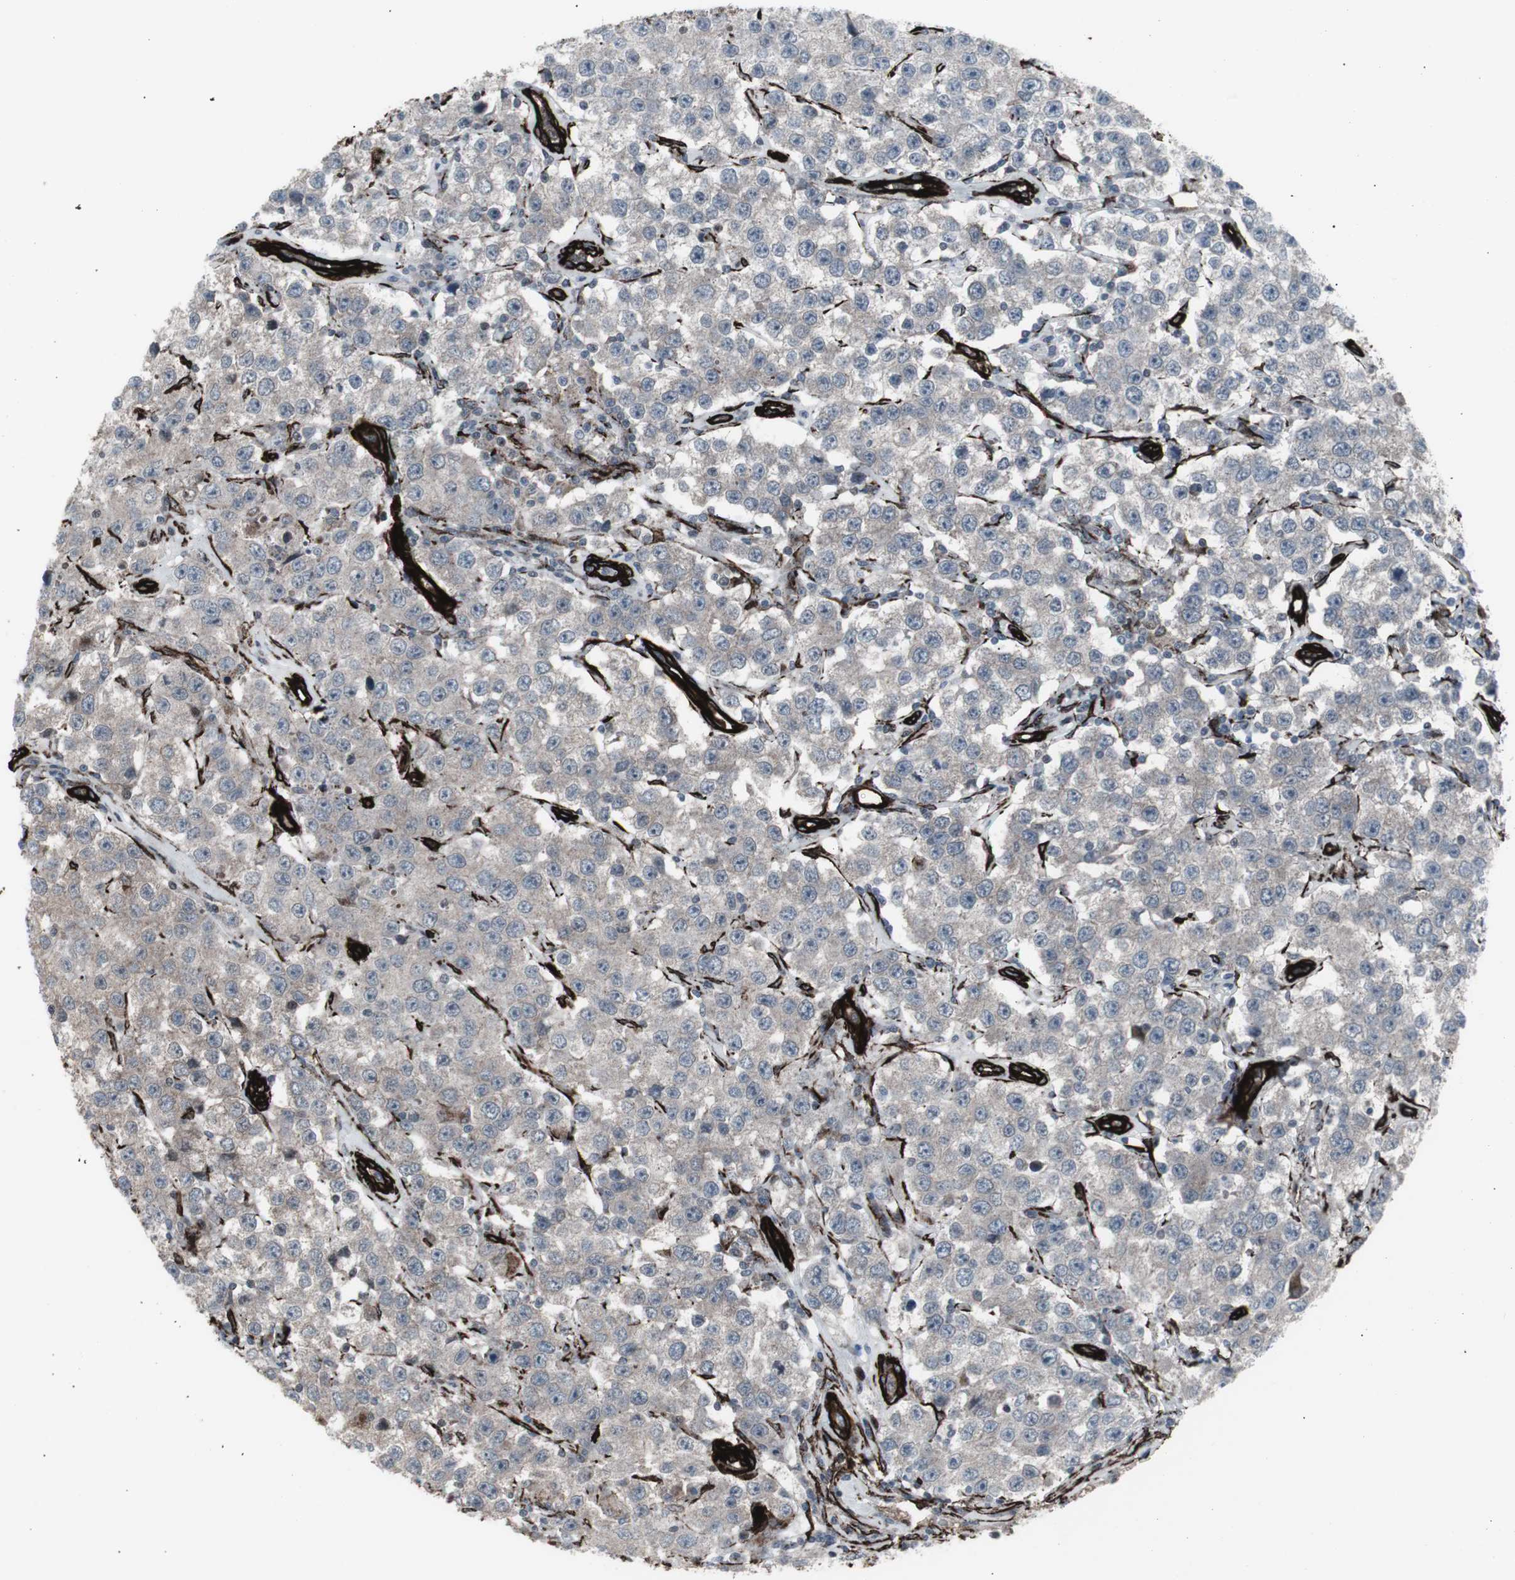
{"staining": {"intensity": "negative", "quantity": "none", "location": "none"}, "tissue": "testis cancer", "cell_type": "Tumor cells", "image_type": "cancer", "snomed": [{"axis": "morphology", "description": "Seminoma, NOS"}, {"axis": "topography", "description": "Testis"}], "caption": "Tumor cells are negative for protein expression in human seminoma (testis).", "gene": "PDGFA", "patient": {"sex": "male", "age": 52}}